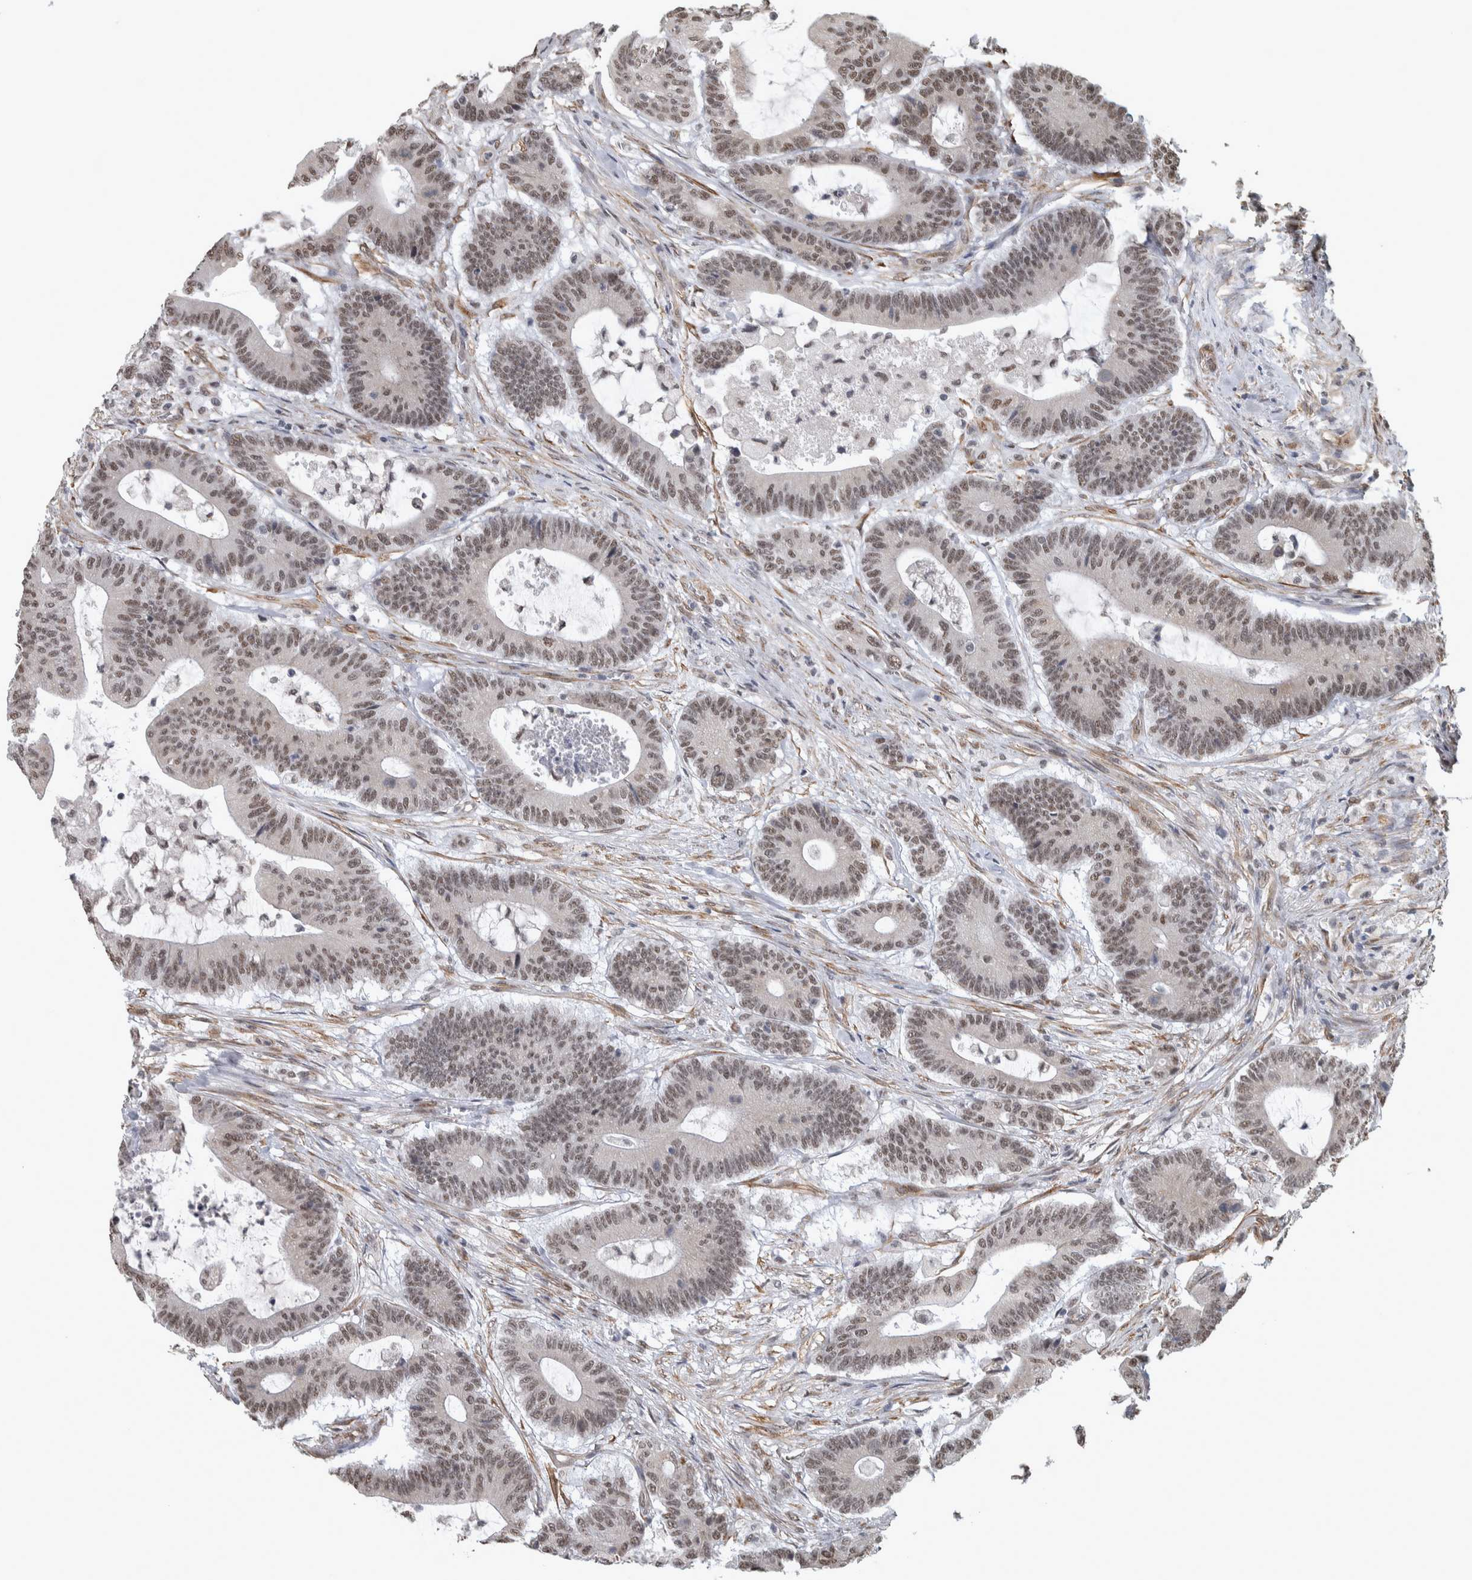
{"staining": {"intensity": "weak", "quantity": ">75%", "location": "nuclear"}, "tissue": "colorectal cancer", "cell_type": "Tumor cells", "image_type": "cancer", "snomed": [{"axis": "morphology", "description": "Adenocarcinoma, NOS"}, {"axis": "topography", "description": "Colon"}], "caption": "About >75% of tumor cells in colorectal cancer (adenocarcinoma) reveal weak nuclear protein expression as visualized by brown immunohistochemical staining.", "gene": "DDX42", "patient": {"sex": "female", "age": 84}}